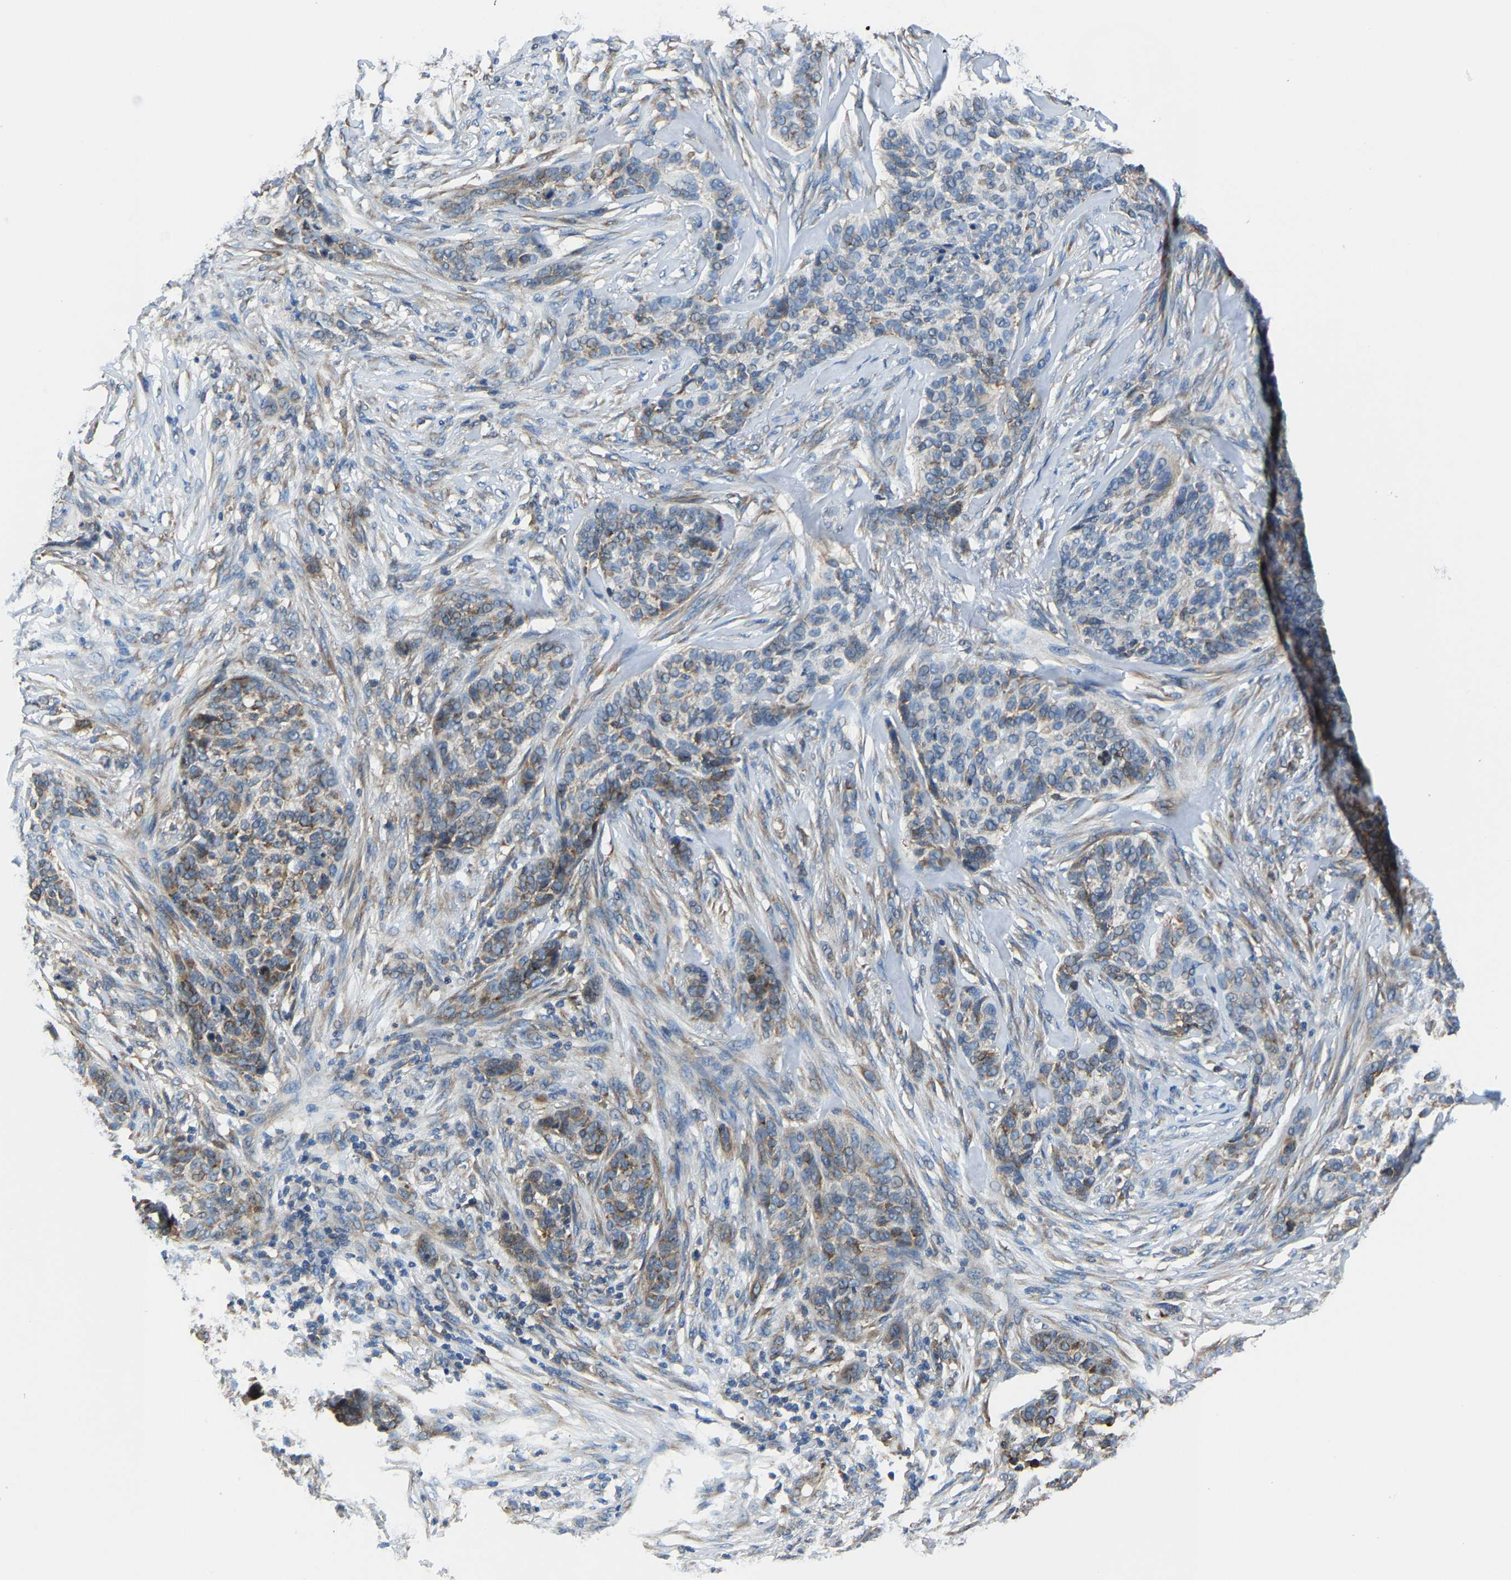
{"staining": {"intensity": "moderate", "quantity": "25%-75%", "location": "cytoplasmic/membranous"}, "tissue": "skin cancer", "cell_type": "Tumor cells", "image_type": "cancer", "snomed": [{"axis": "morphology", "description": "Basal cell carcinoma"}, {"axis": "topography", "description": "Skin"}], "caption": "Skin cancer (basal cell carcinoma) tissue shows moderate cytoplasmic/membranous staining in approximately 25%-75% of tumor cells, visualized by immunohistochemistry.", "gene": "G3BP2", "patient": {"sex": "male", "age": 85}}